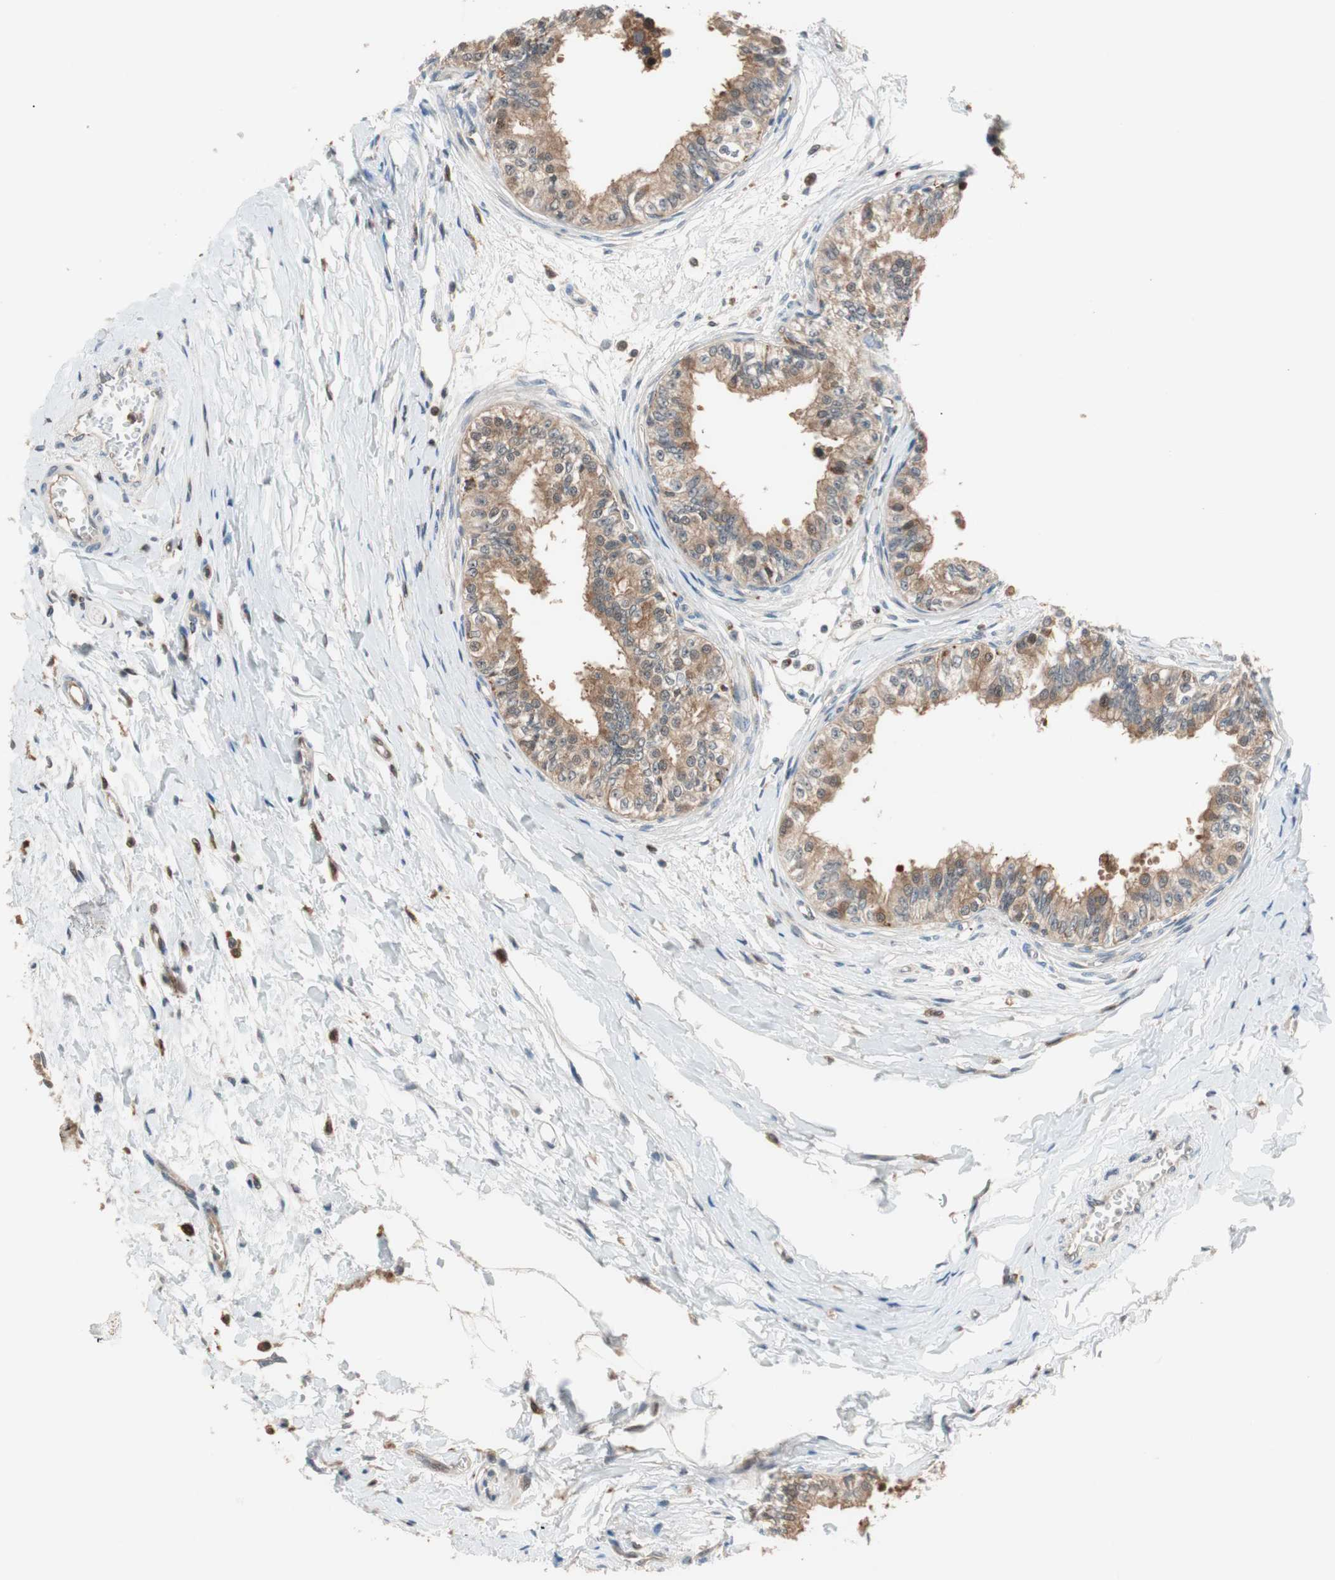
{"staining": {"intensity": "weak", "quantity": ">75%", "location": "cytoplasmic/membranous"}, "tissue": "epididymis", "cell_type": "Glandular cells", "image_type": "normal", "snomed": [{"axis": "morphology", "description": "Normal tissue, NOS"}, {"axis": "morphology", "description": "Adenocarcinoma, metastatic, NOS"}, {"axis": "topography", "description": "Testis"}, {"axis": "topography", "description": "Epididymis"}], "caption": "Immunohistochemical staining of normal epididymis exhibits low levels of weak cytoplasmic/membranous positivity in about >75% of glandular cells.", "gene": "P3R3URF", "patient": {"sex": "male", "age": 26}}